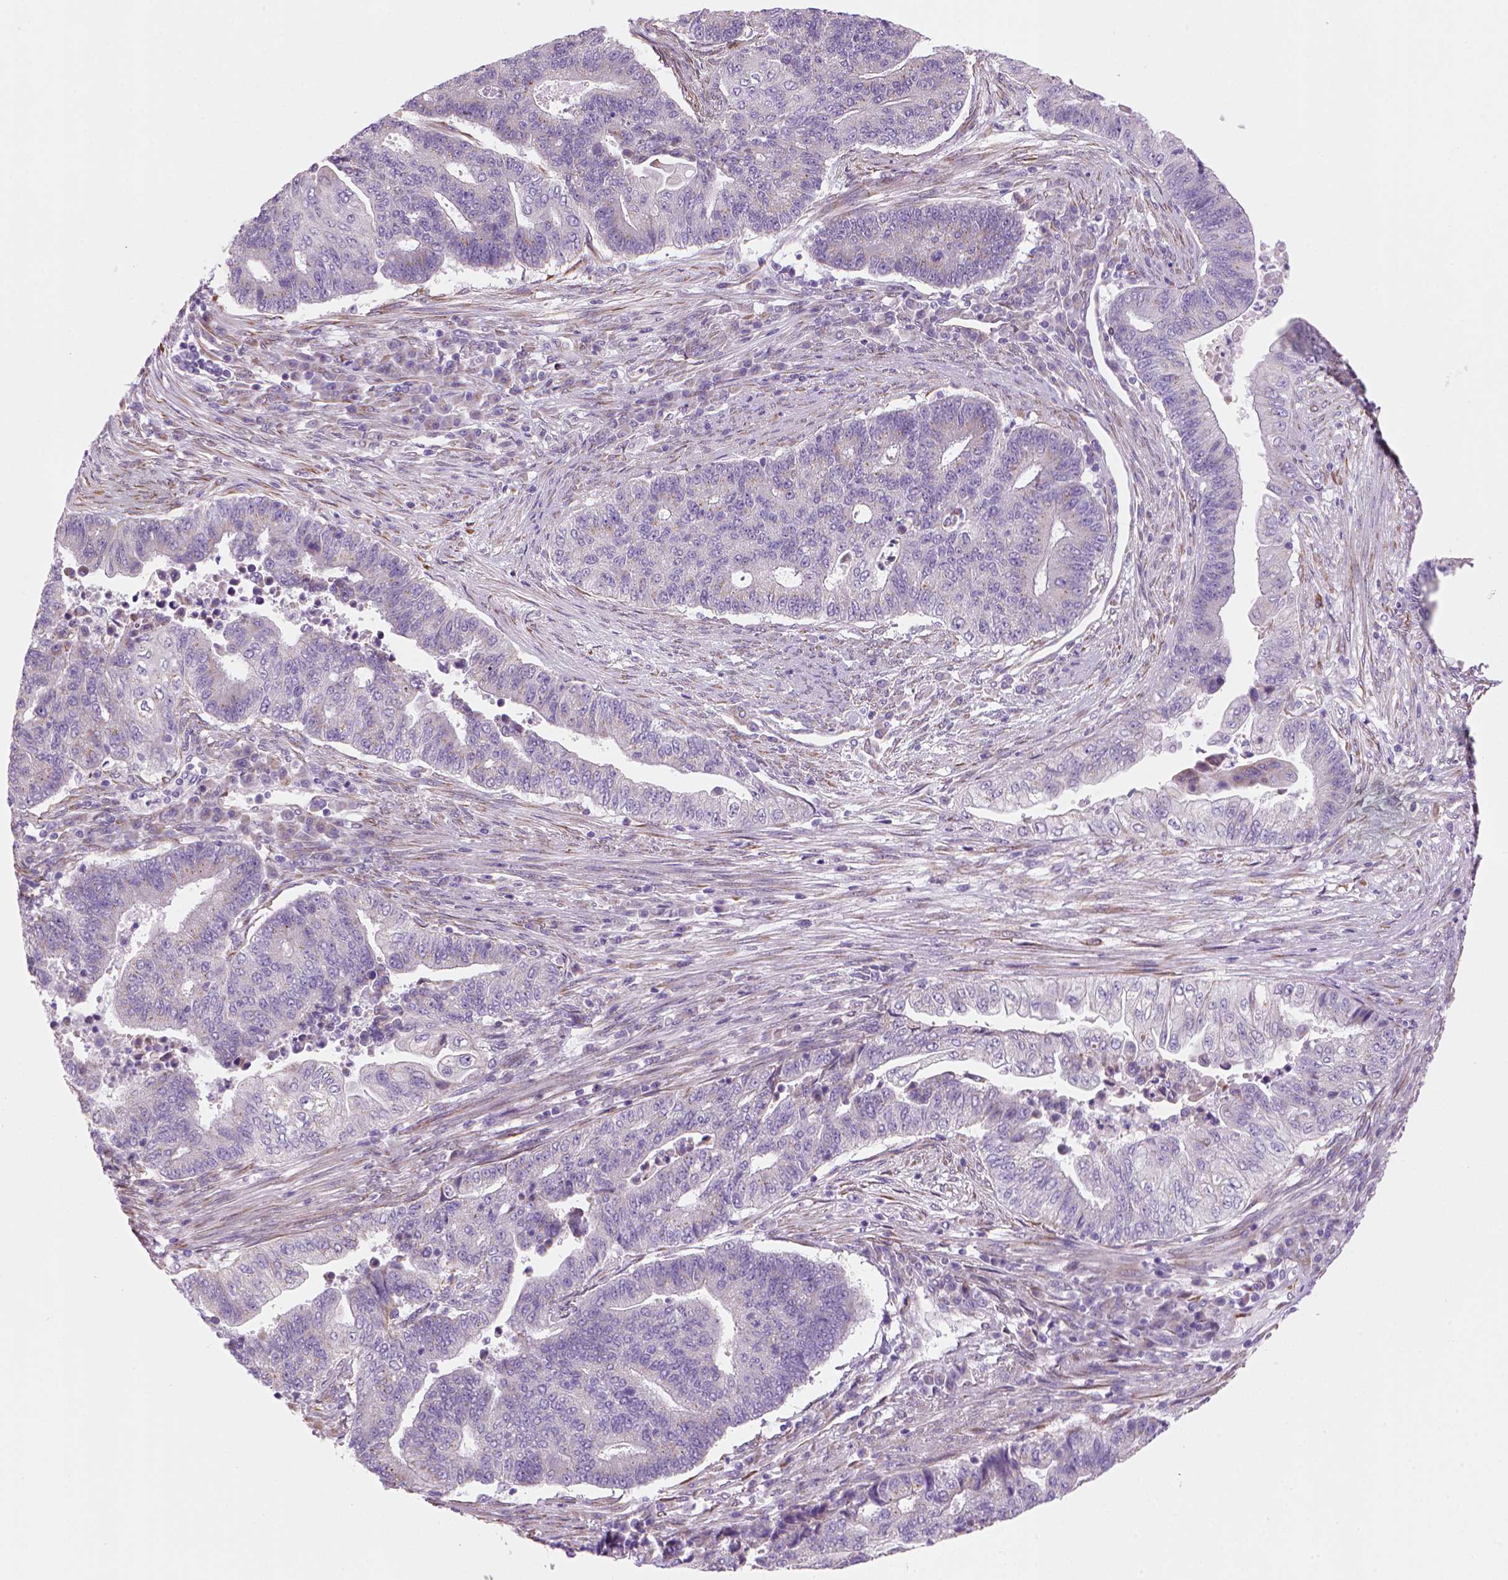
{"staining": {"intensity": "negative", "quantity": "none", "location": "none"}, "tissue": "endometrial cancer", "cell_type": "Tumor cells", "image_type": "cancer", "snomed": [{"axis": "morphology", "description": "Adenocarcinoma, NOS"}, {"axis": "topography", "description": "Uterus"}, {"axis": "topography", "description": "Endometrium"}], "caption": "Immunohistochemical staining of human endometrial cancer displays no significant expression in tumor cells. (DAB IHC visualized using brightfield microscopy, high magnification).", "gene": "CES2", "patient": {"sex": "female", "age": 54}}